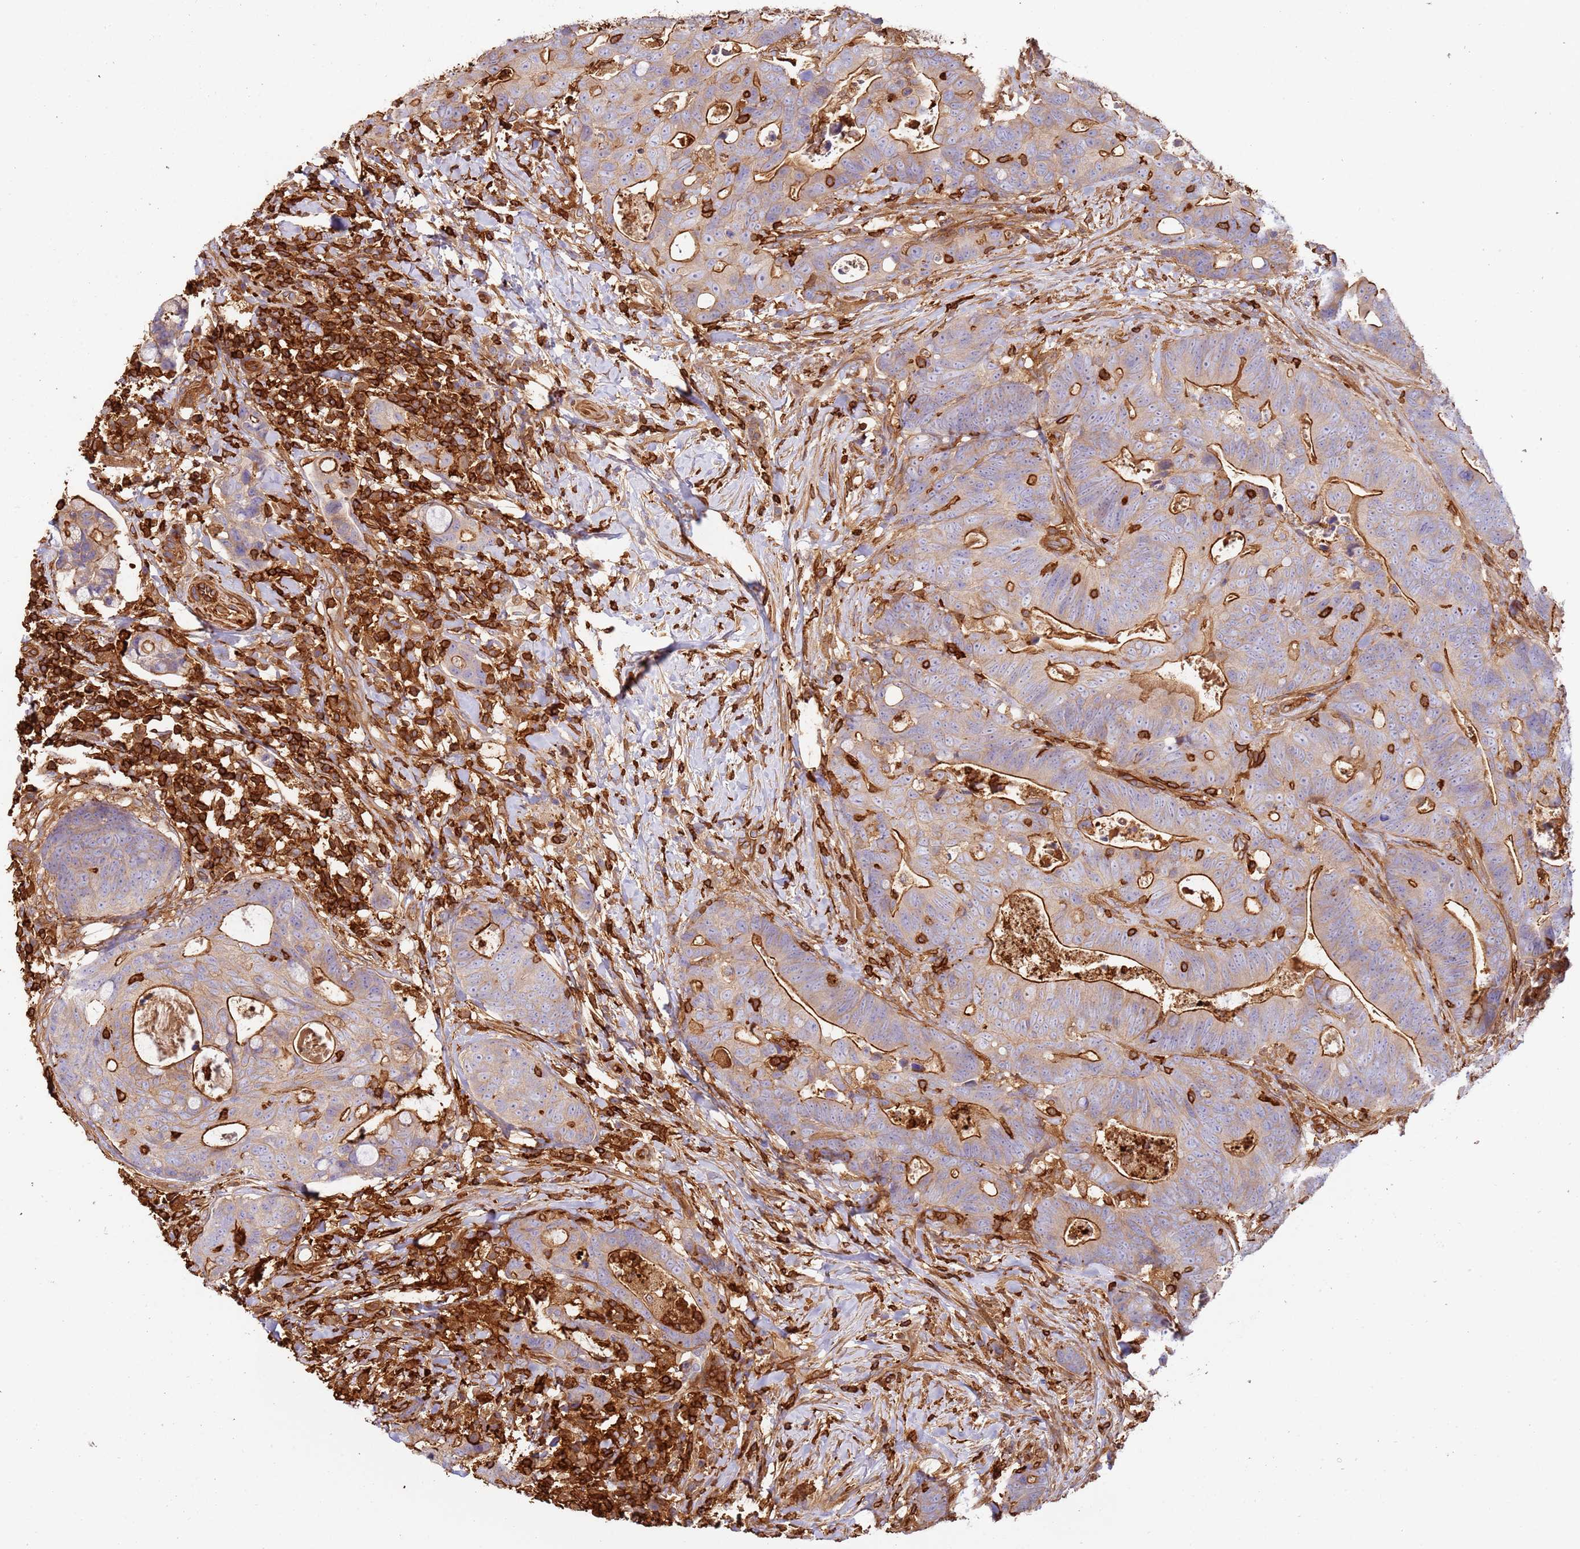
{"staining": {"intensity": "strong", "quantity": "25%-75%", "location": "cytoplasmic/membranous"}, "tissue": "colorectal cancer", "cell_type": "Tumor cells", "image_type": "cancer", "snomed": [{"axis": "morphology", "description": "Adenocarcinoma, NOS"}, {"axis": "topography", "description": "Colon"}], "caption": "IHC of human colorectal cancer (adenocarcinoma) shows high levels of strong cytoplasmic/membranous positivity in about 25%-75% of tumor cells. (DAB (3,3'-diaminobenzidine) = brown stain, brightfield microscopy at high magnification).", "gene": "OR6P1", "patient": {"sex": "female", "age": 82}}